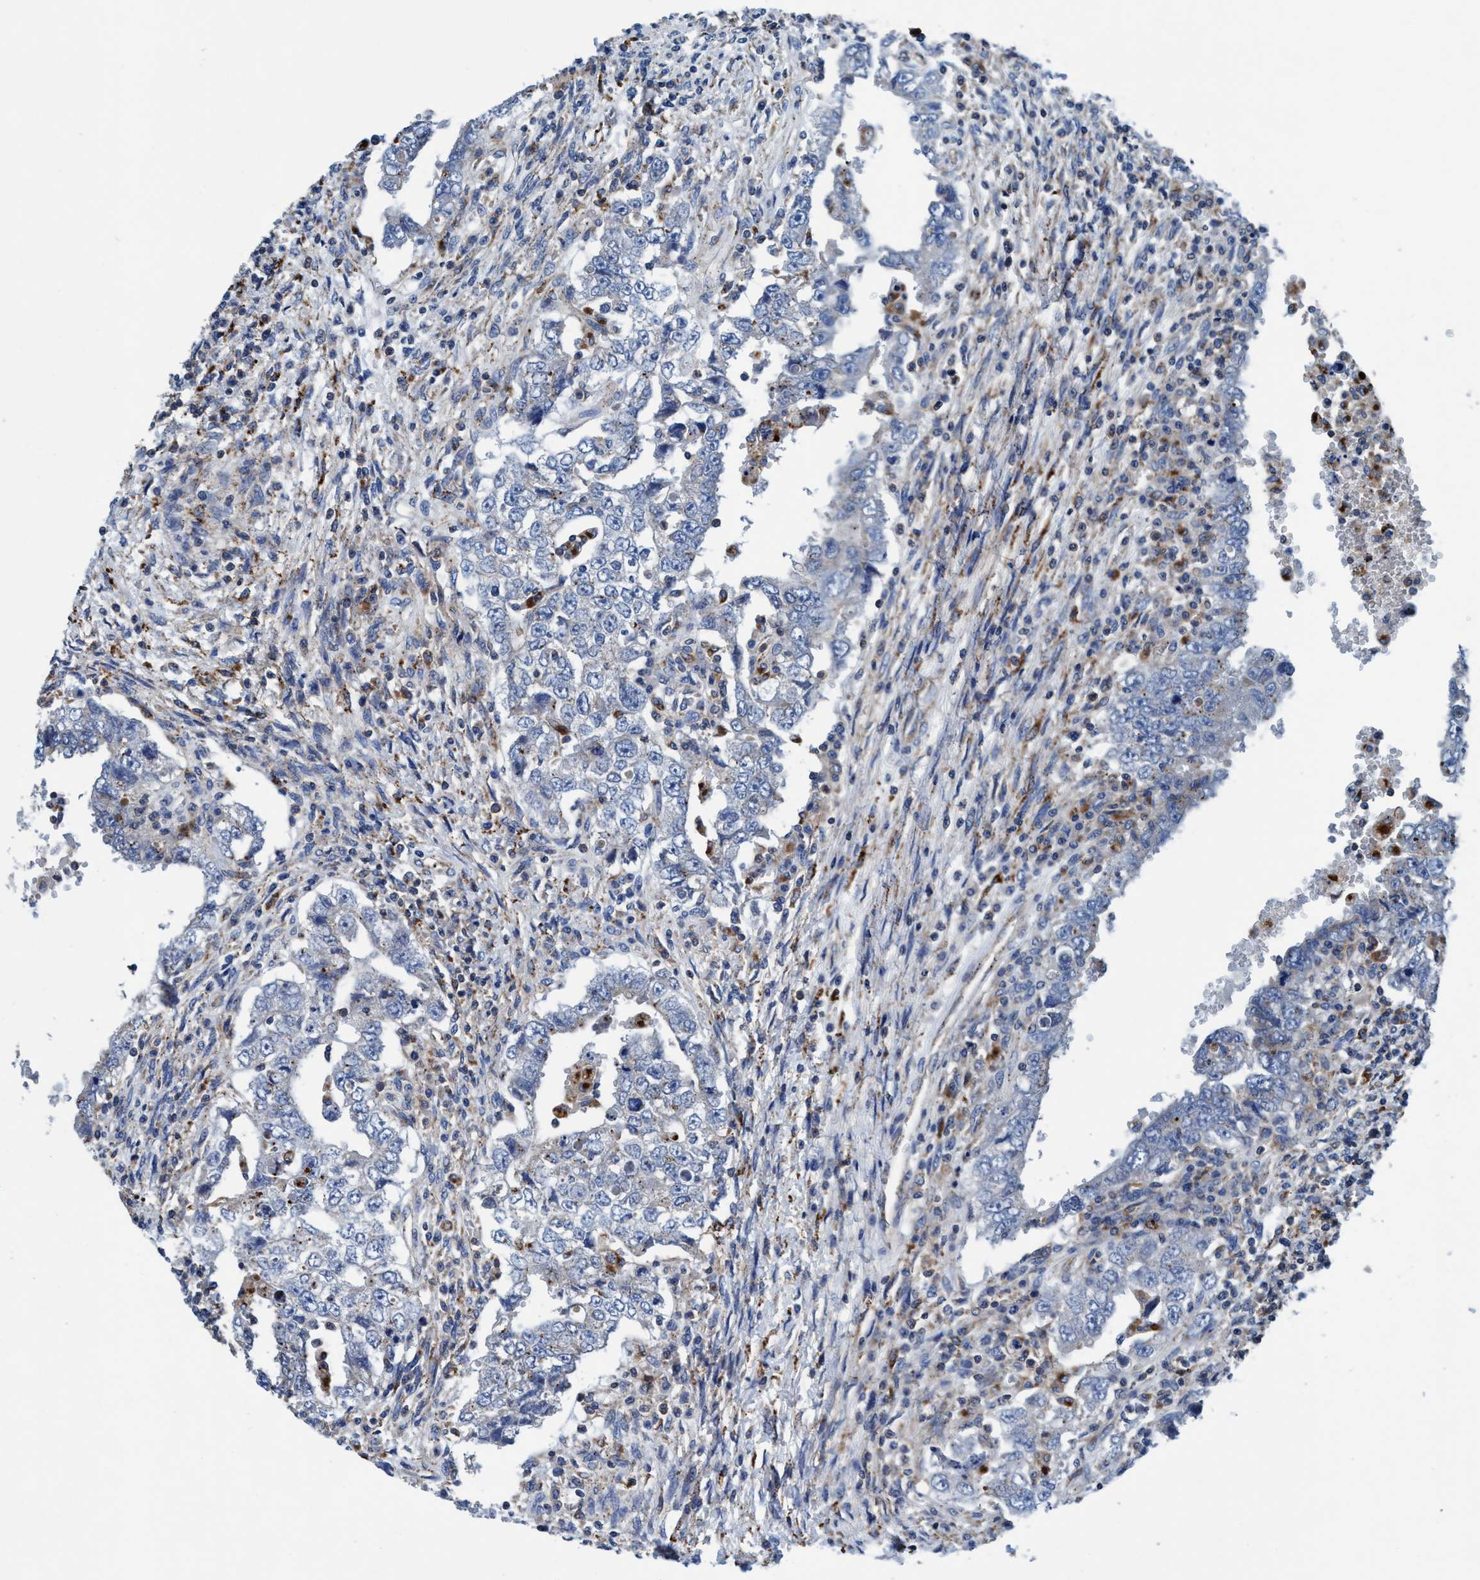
{"staining": {"intensity": "negative", "quantity": "none", "location": "none"}, "tissue": "testis cancer", "cell_type": "Tumor cells", "image_type": "cancer", "snomed": [{"axis": "morphology", "description": "Carcinoma, Embryonal, NOS"}, {"axis": "topography", "description": "Testis"}], "caption": "Histopathology image shows no significant protein positivity in tumor cells of testis cancer (embryonal carcinoma).", "gene": "ENDOG", "patient": {"sex": "male", "age": 26}}